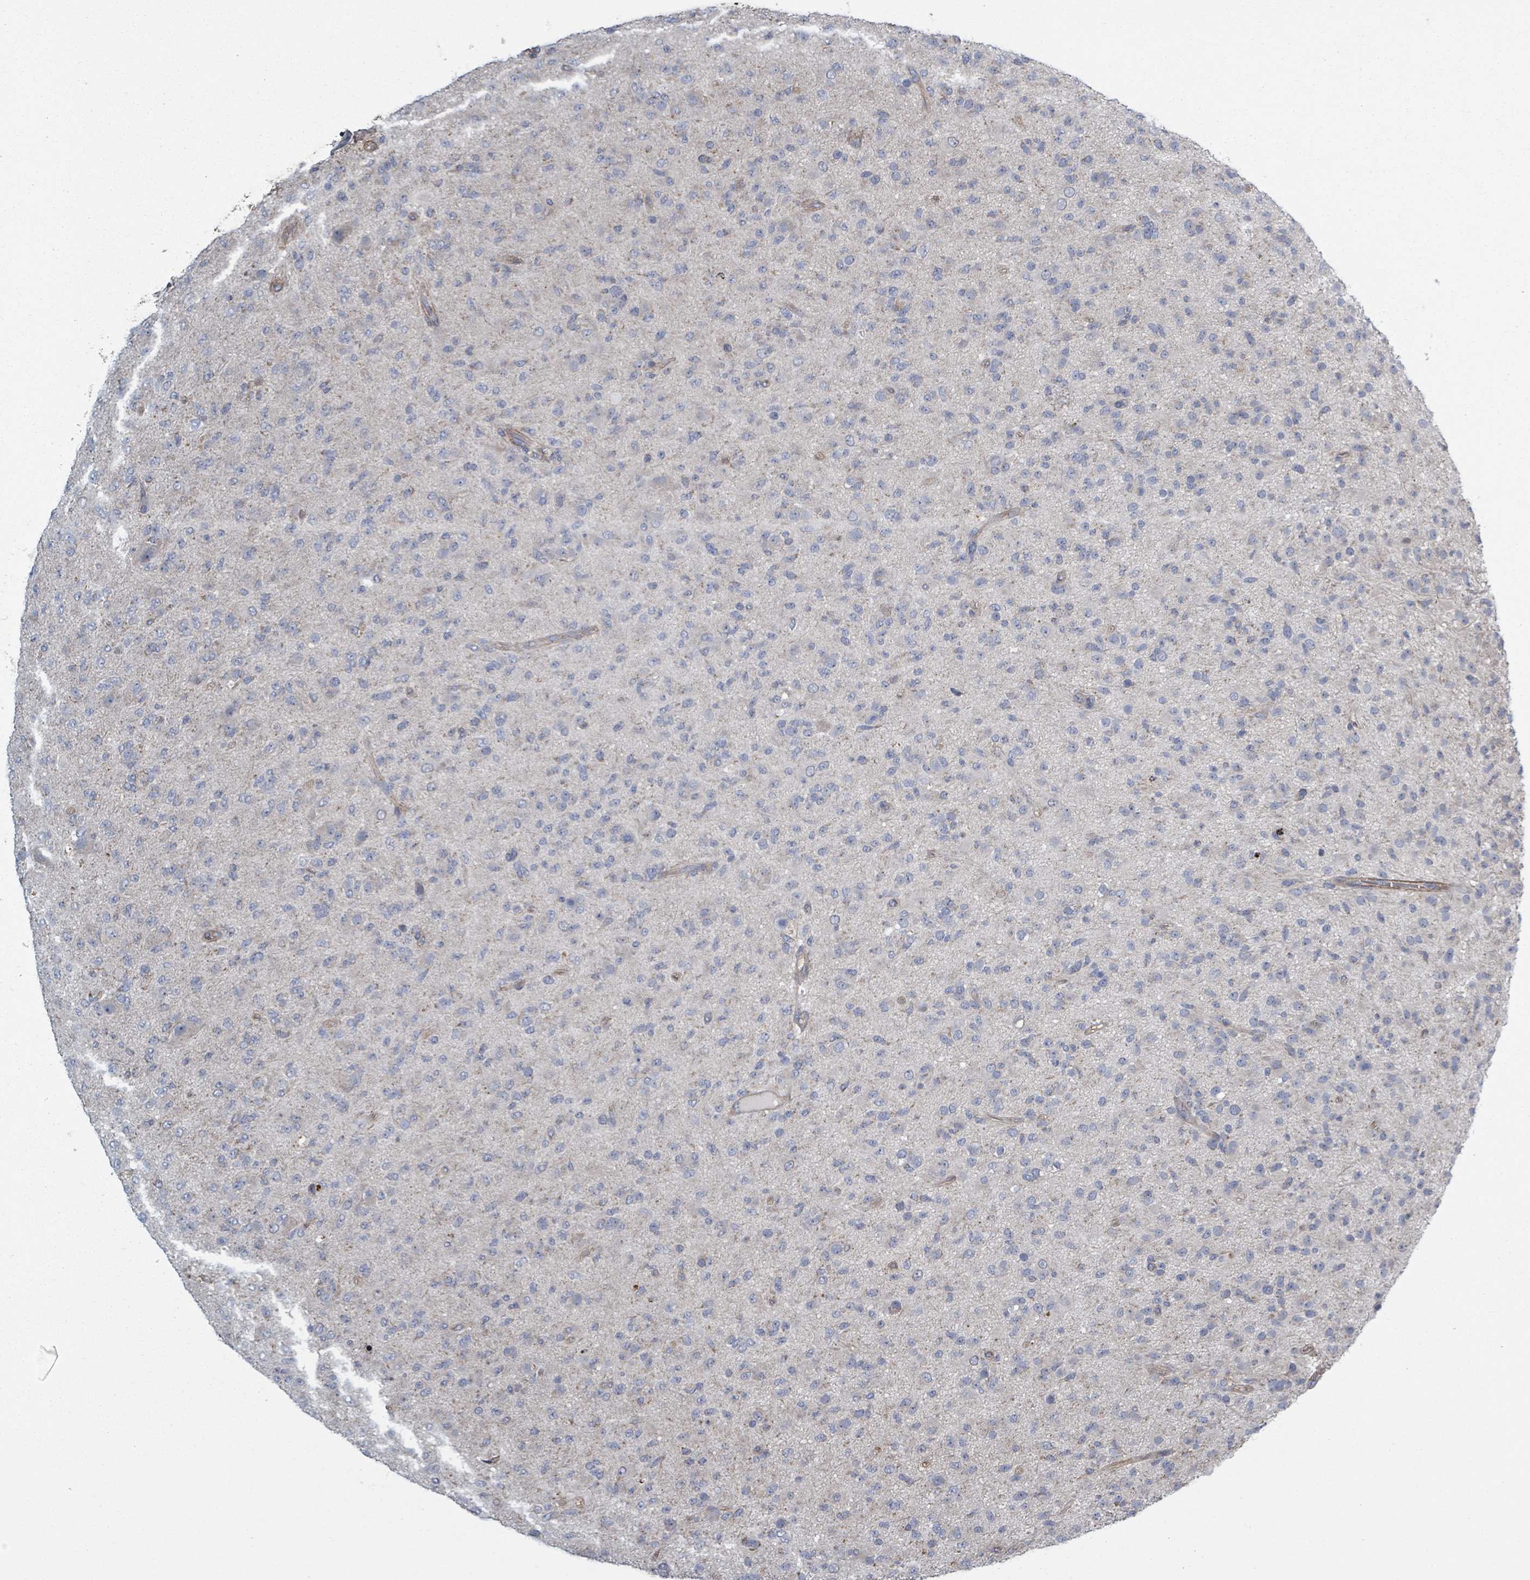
{"staining": {"intensity": "negative", "quantity": "none", "location": "none"}, "tissue": "glioma", "cell_type": "Tumor cells", "image_type": "cancer", "snomed": [{"axis": "morphology", "description": "Glioma, malignant, Low grade"}, {"axis": "topography", "description": "Brain"}], "caption": "Glioma was stained to show a protein in brown. There is no significant expression in tumor cells.", "gene": "ADCK1", "patient": {"sex": "male", "age": 65}}